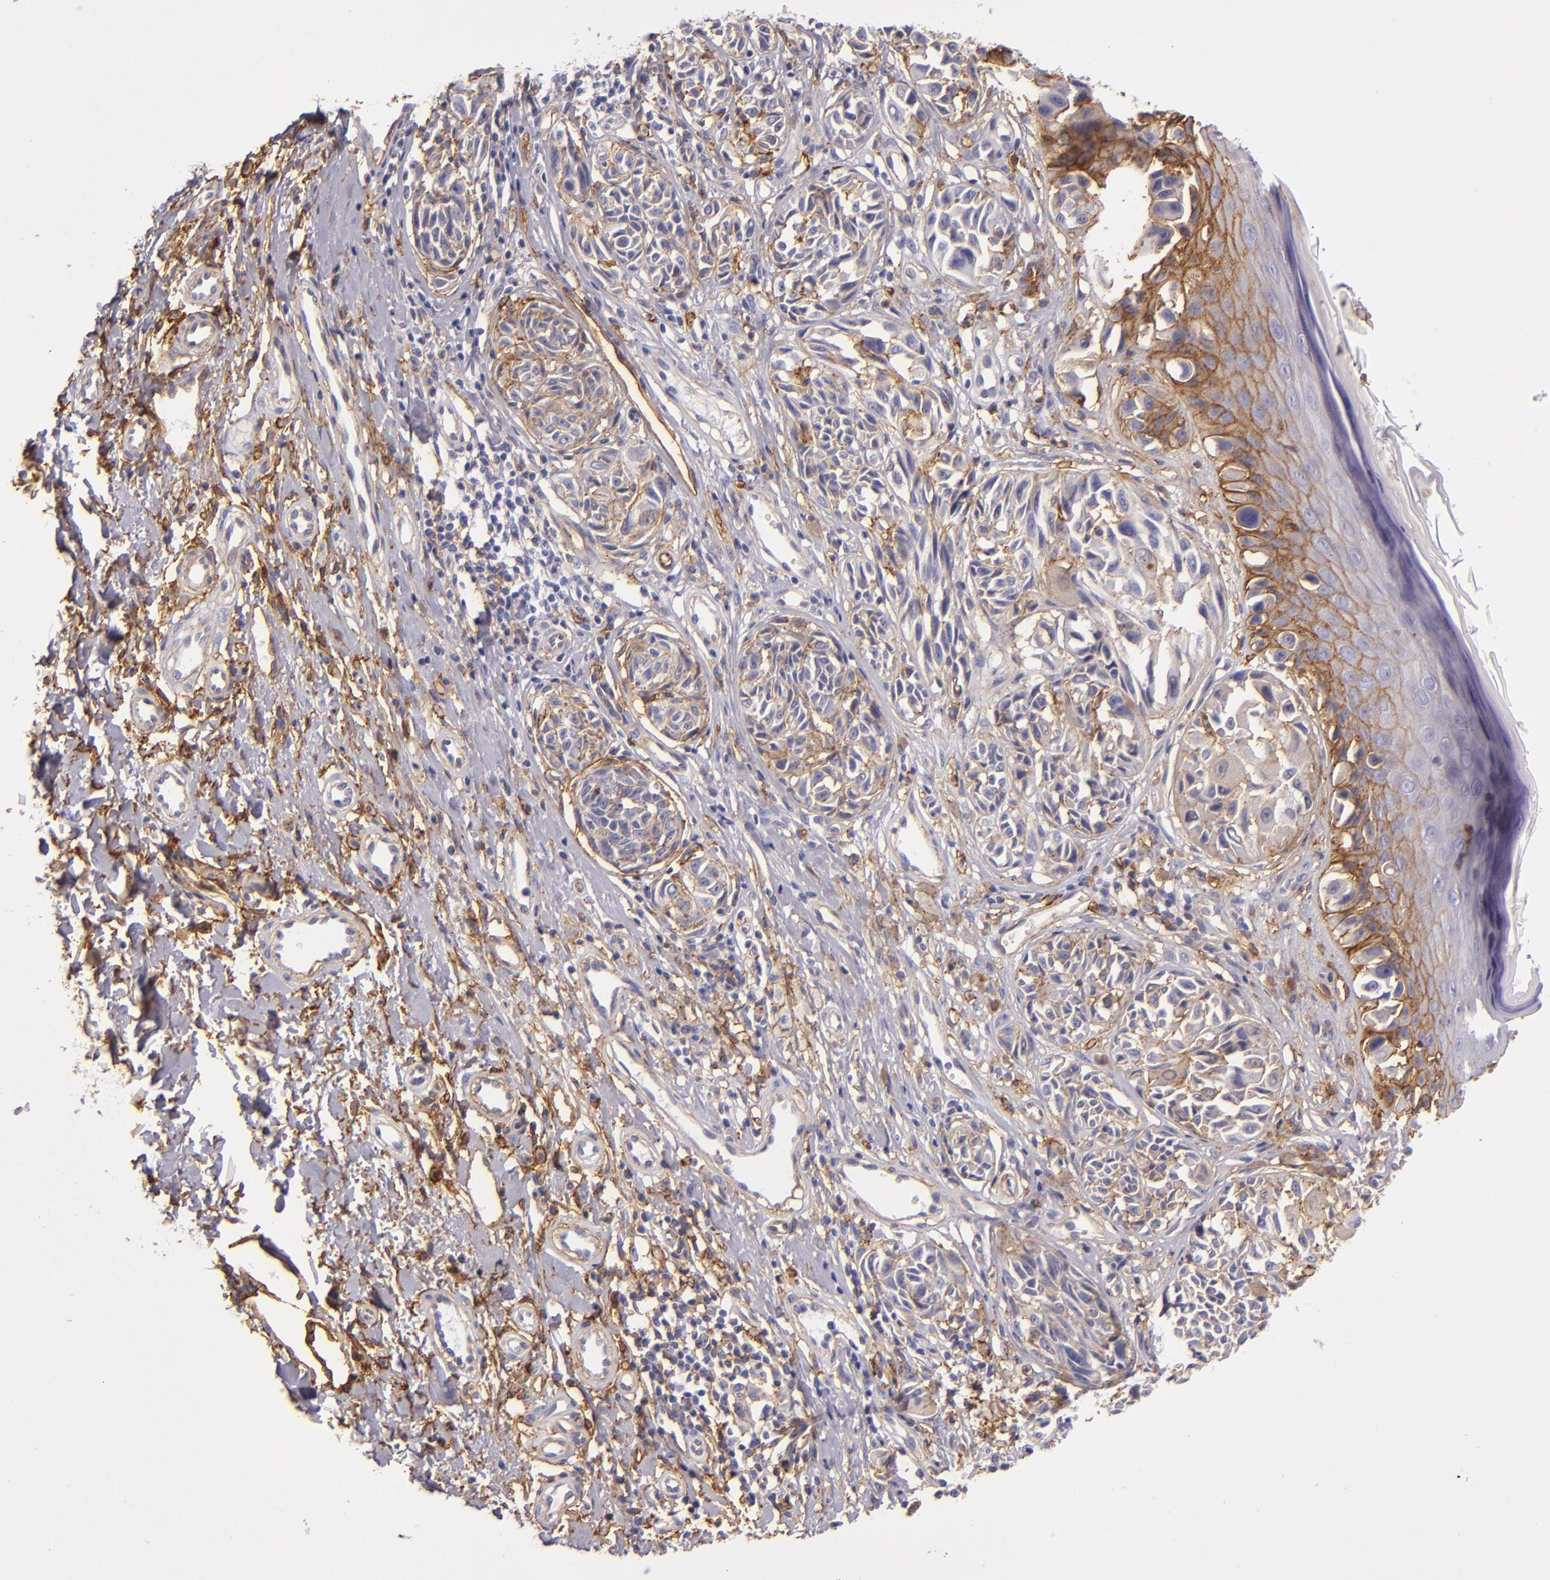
{"staining": {"intensity": "moderate", "quantity": "25%-75%", "location": "cytoplasmic/membranous"}, "tissue": "melanoma", "cell_type": "Tumor cells", "image_type": "cancer", "snomed": [{"axis": "morphology", "description": "Malignant melanoma, NOS"}, {"axis": "topography", "description": "Skin"}], "caption": "Immunohistochemistry (IHC) micrograph of human melanoma stained for a protein (brown), which reveals medium levels of moderate cytoplasmic/membranous expression in approximately 25%-75% of tumor cells.", "gene": "CD9", "patient": {"sex": "male", "age": 67}}